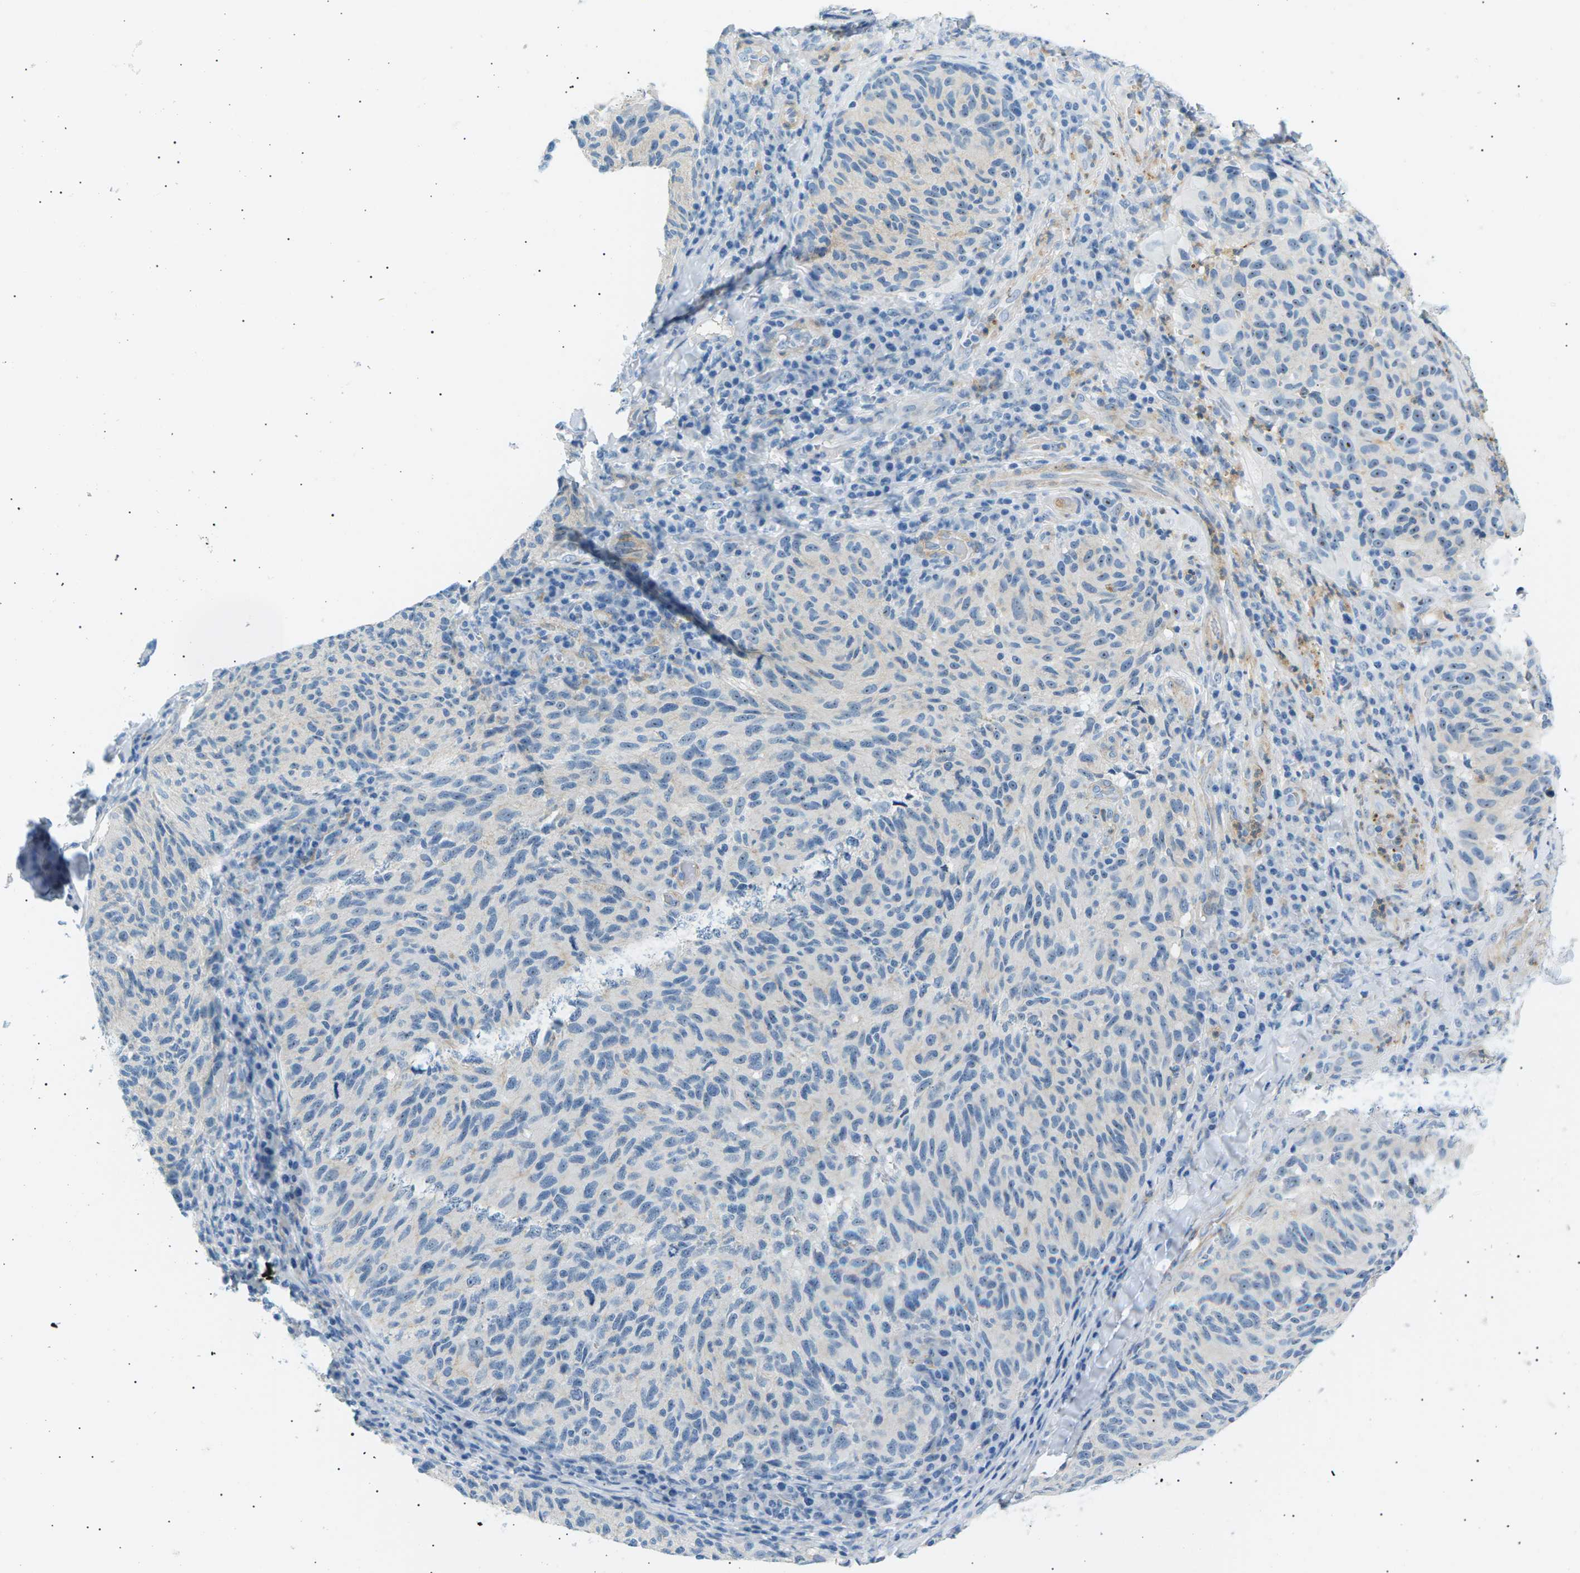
{"staining": {"intensity": "negative", "quantity": "none", "location": "none"}, "tissue": "melanoma", "cell_type": "Tumor cells", "image_type": "cancer", "snomed": [{"axis": "morphology", "description": "Malignant melanoma, NOS"}, {"axis": "topography", "description": "Skin"}], "caption": "Immunohistochemistry micrograph of neoplastic tissue: human malignant melanoma stained with DAB demonstrates no significant protein staining in tumor cells.", "gene": "SEPTIN5", "patient": {"sex": "female", "age": 73}}